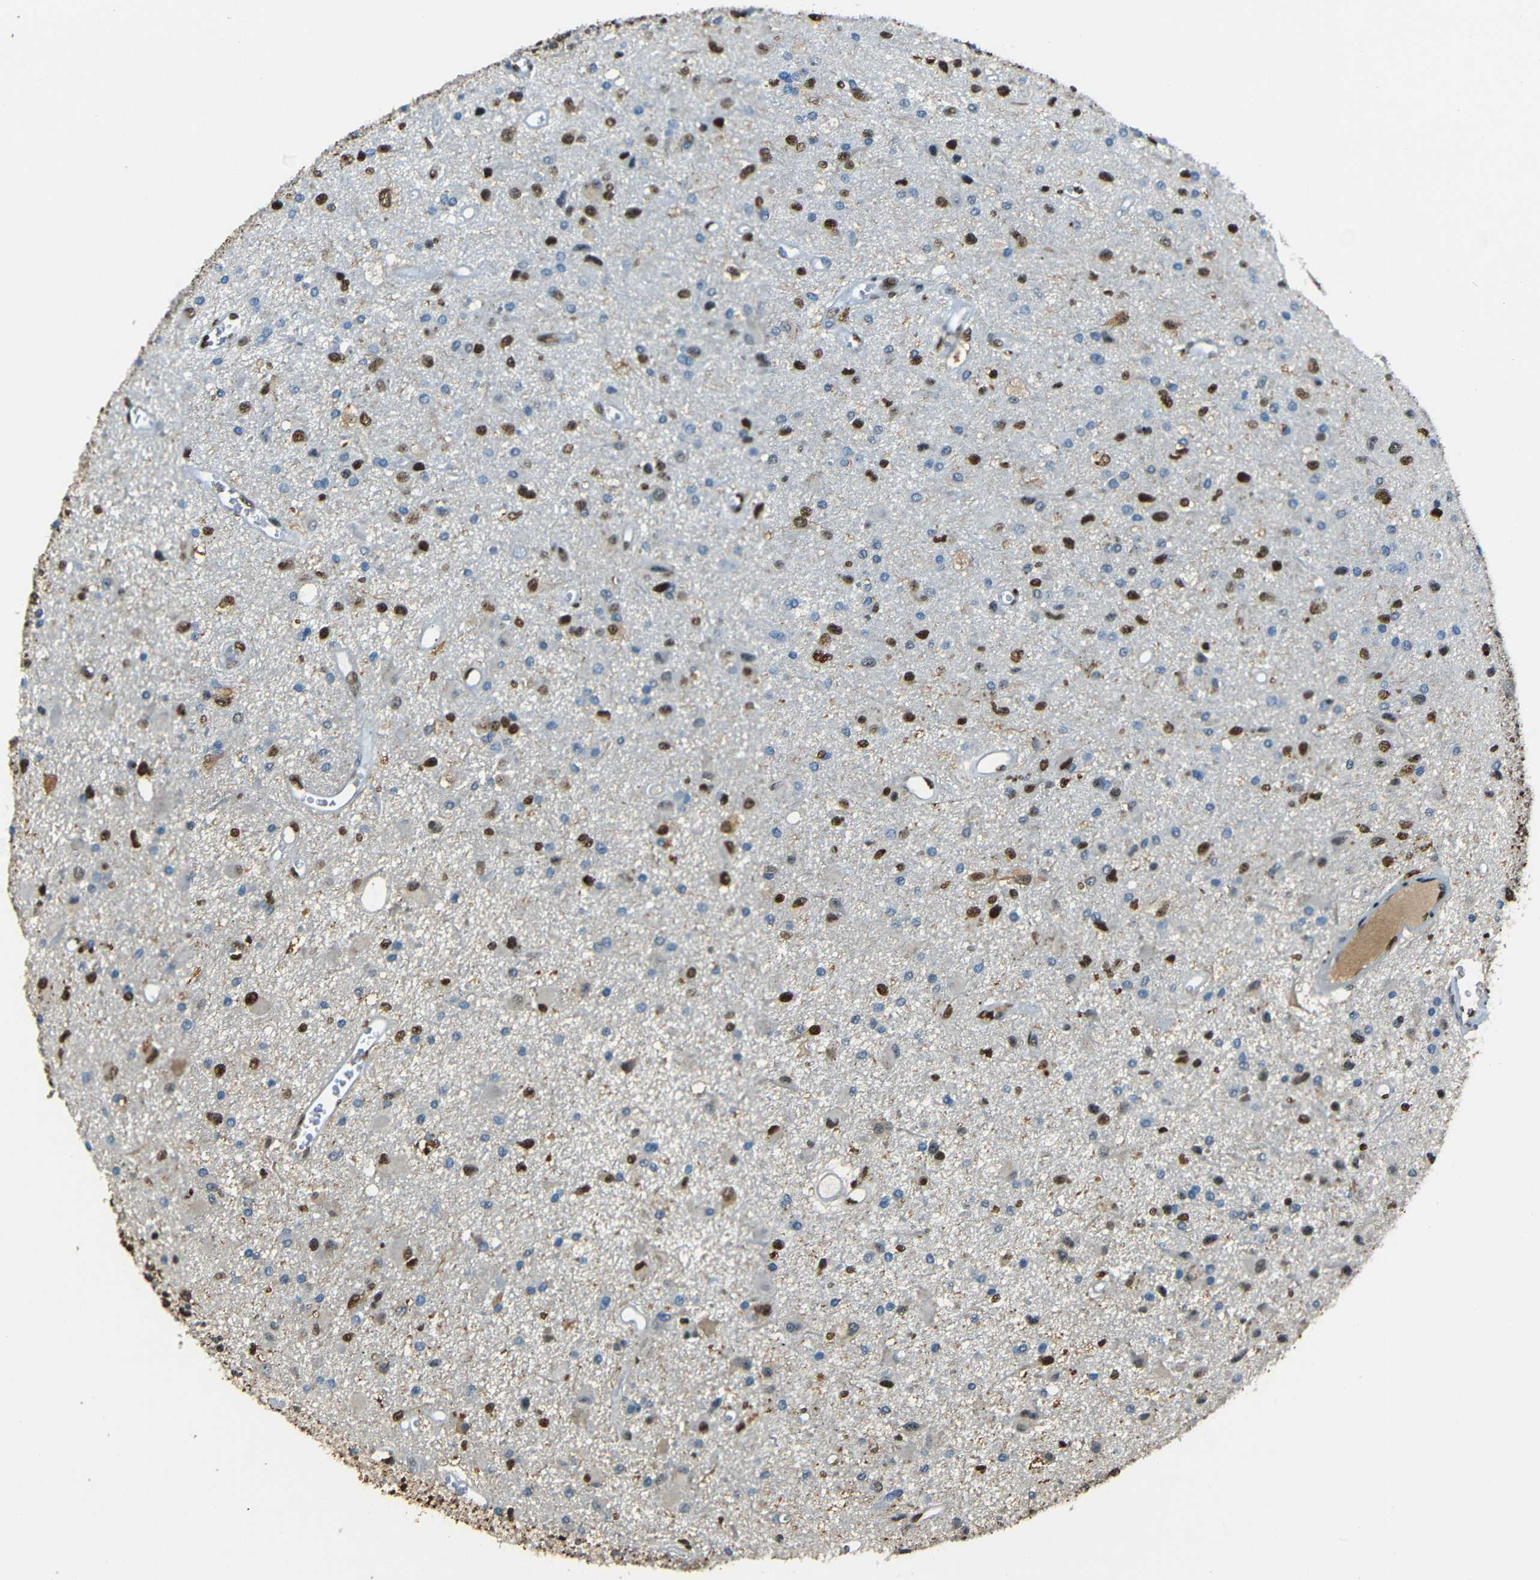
{"staining": {"intensity": "strong", "quantity": "25%-75%", "location": "nuclear"}, "tissue": "glioma", "cell_type": "Tumor cells", "image_type": "cancer", "snomed": [{"axis": "morphology", "description": "Glioma, malignant, Low grade"}, {"axis": "topography", "description": "Brain"}], "caption": "The photomicrograph shows immunohistochemical staining of glioma. There is strong nuclear staining is identified in approximately 25%-75% of tumor cells. The staining is performed using DAB (3,3'-diaminobenzidine) brown chromogen to label protein expression. The nuclei are counter-stained blue using hematoxylin.", "gene": "HMGN1", "patient": {"sex": "male", "age": 58}}